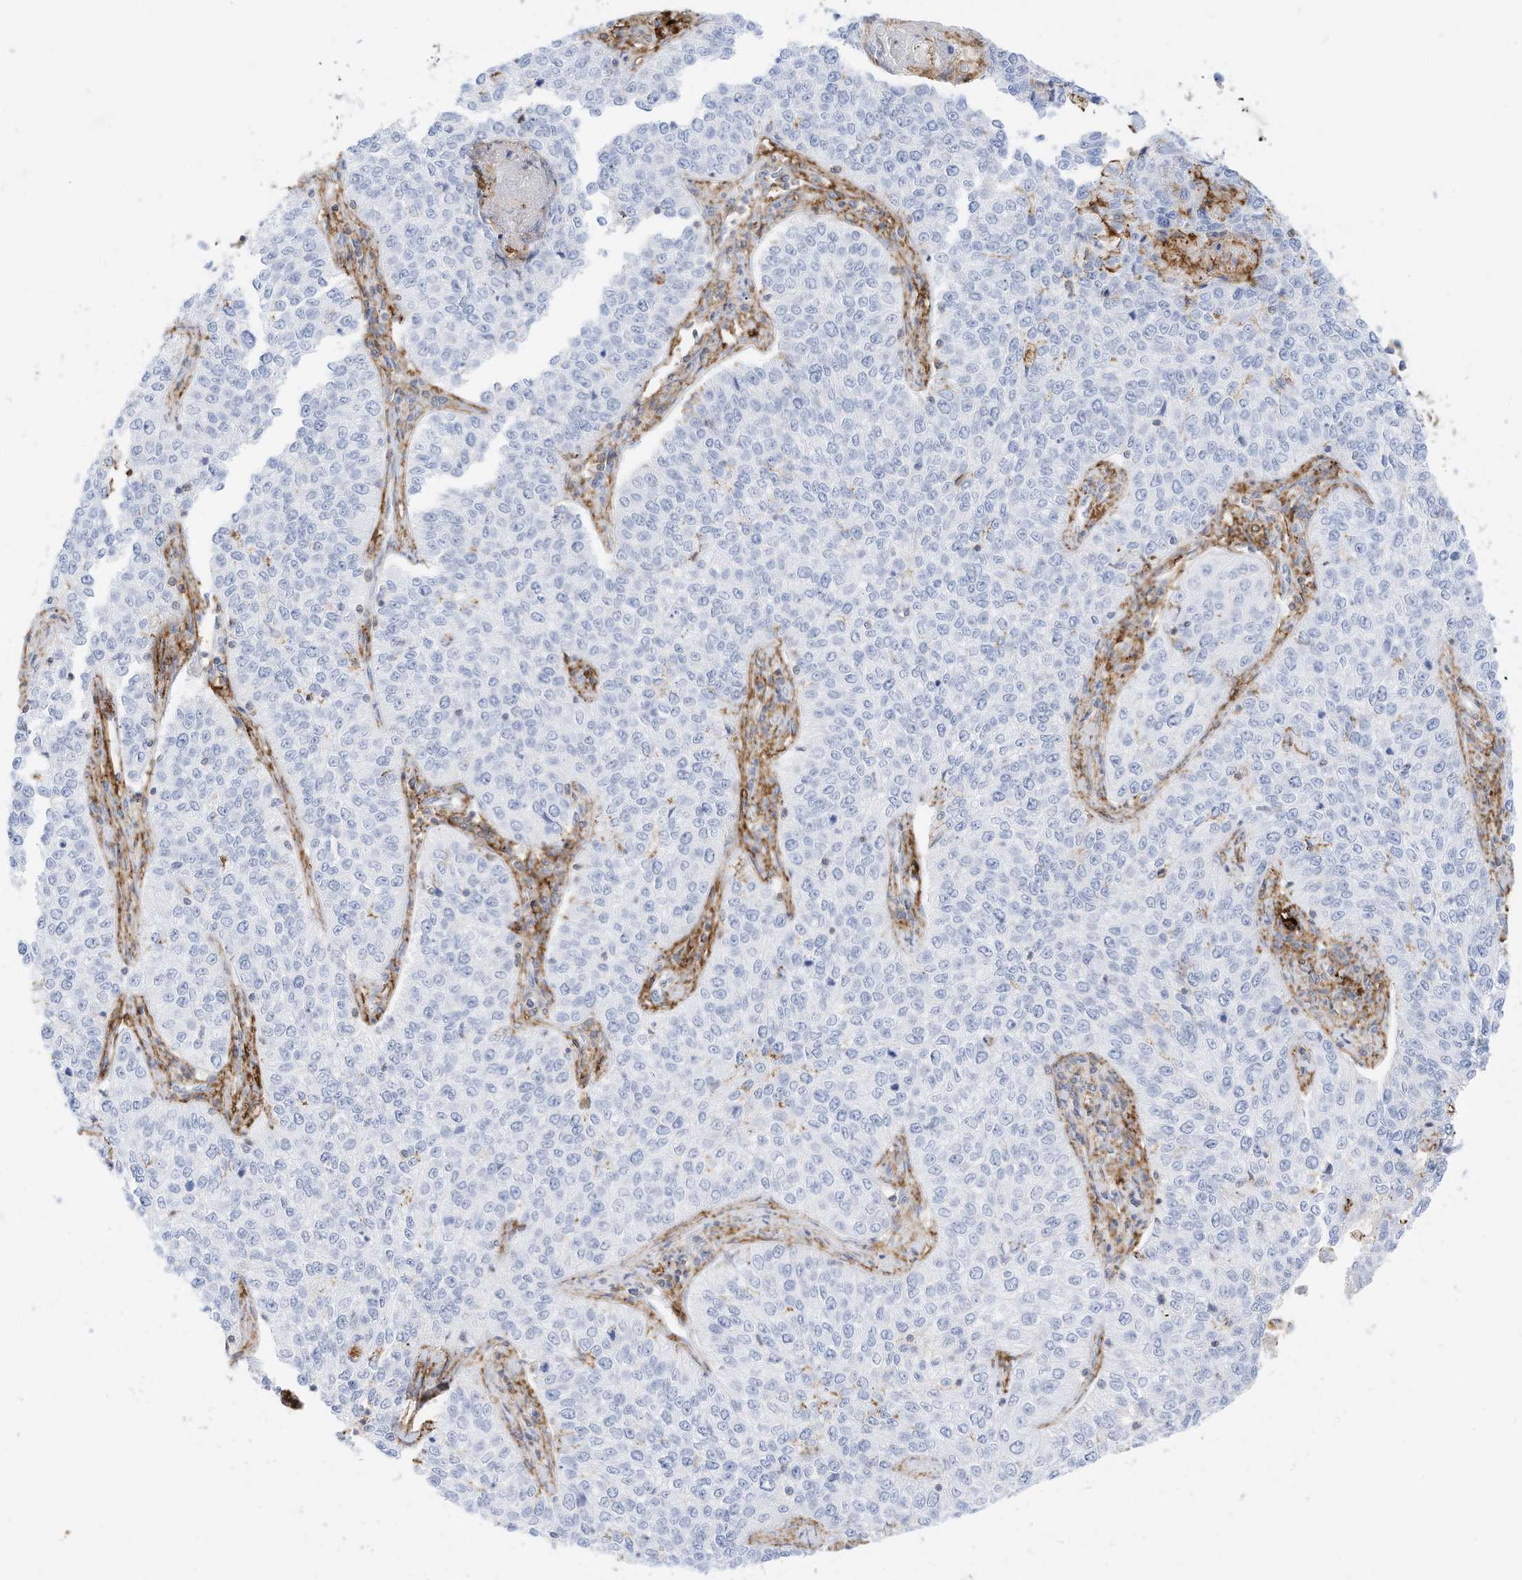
{"staining": {"intensity": "negative", "quantity": "none", "location": "none"}, "tissue": "cervical cancer", "cell_type": "Tumor cells", "image_type": "cancer", "snomed": [{"axis": "morphology", "description": "Squamous cell carcinoma, NOS"}, {"axis": "topography", "description": "Cervix"}], "caption": "There is no significant staining in tumor cells of cervical cancer.", "gene": "TXNDC9", "patient": {"sex": "female", "age": 35}}